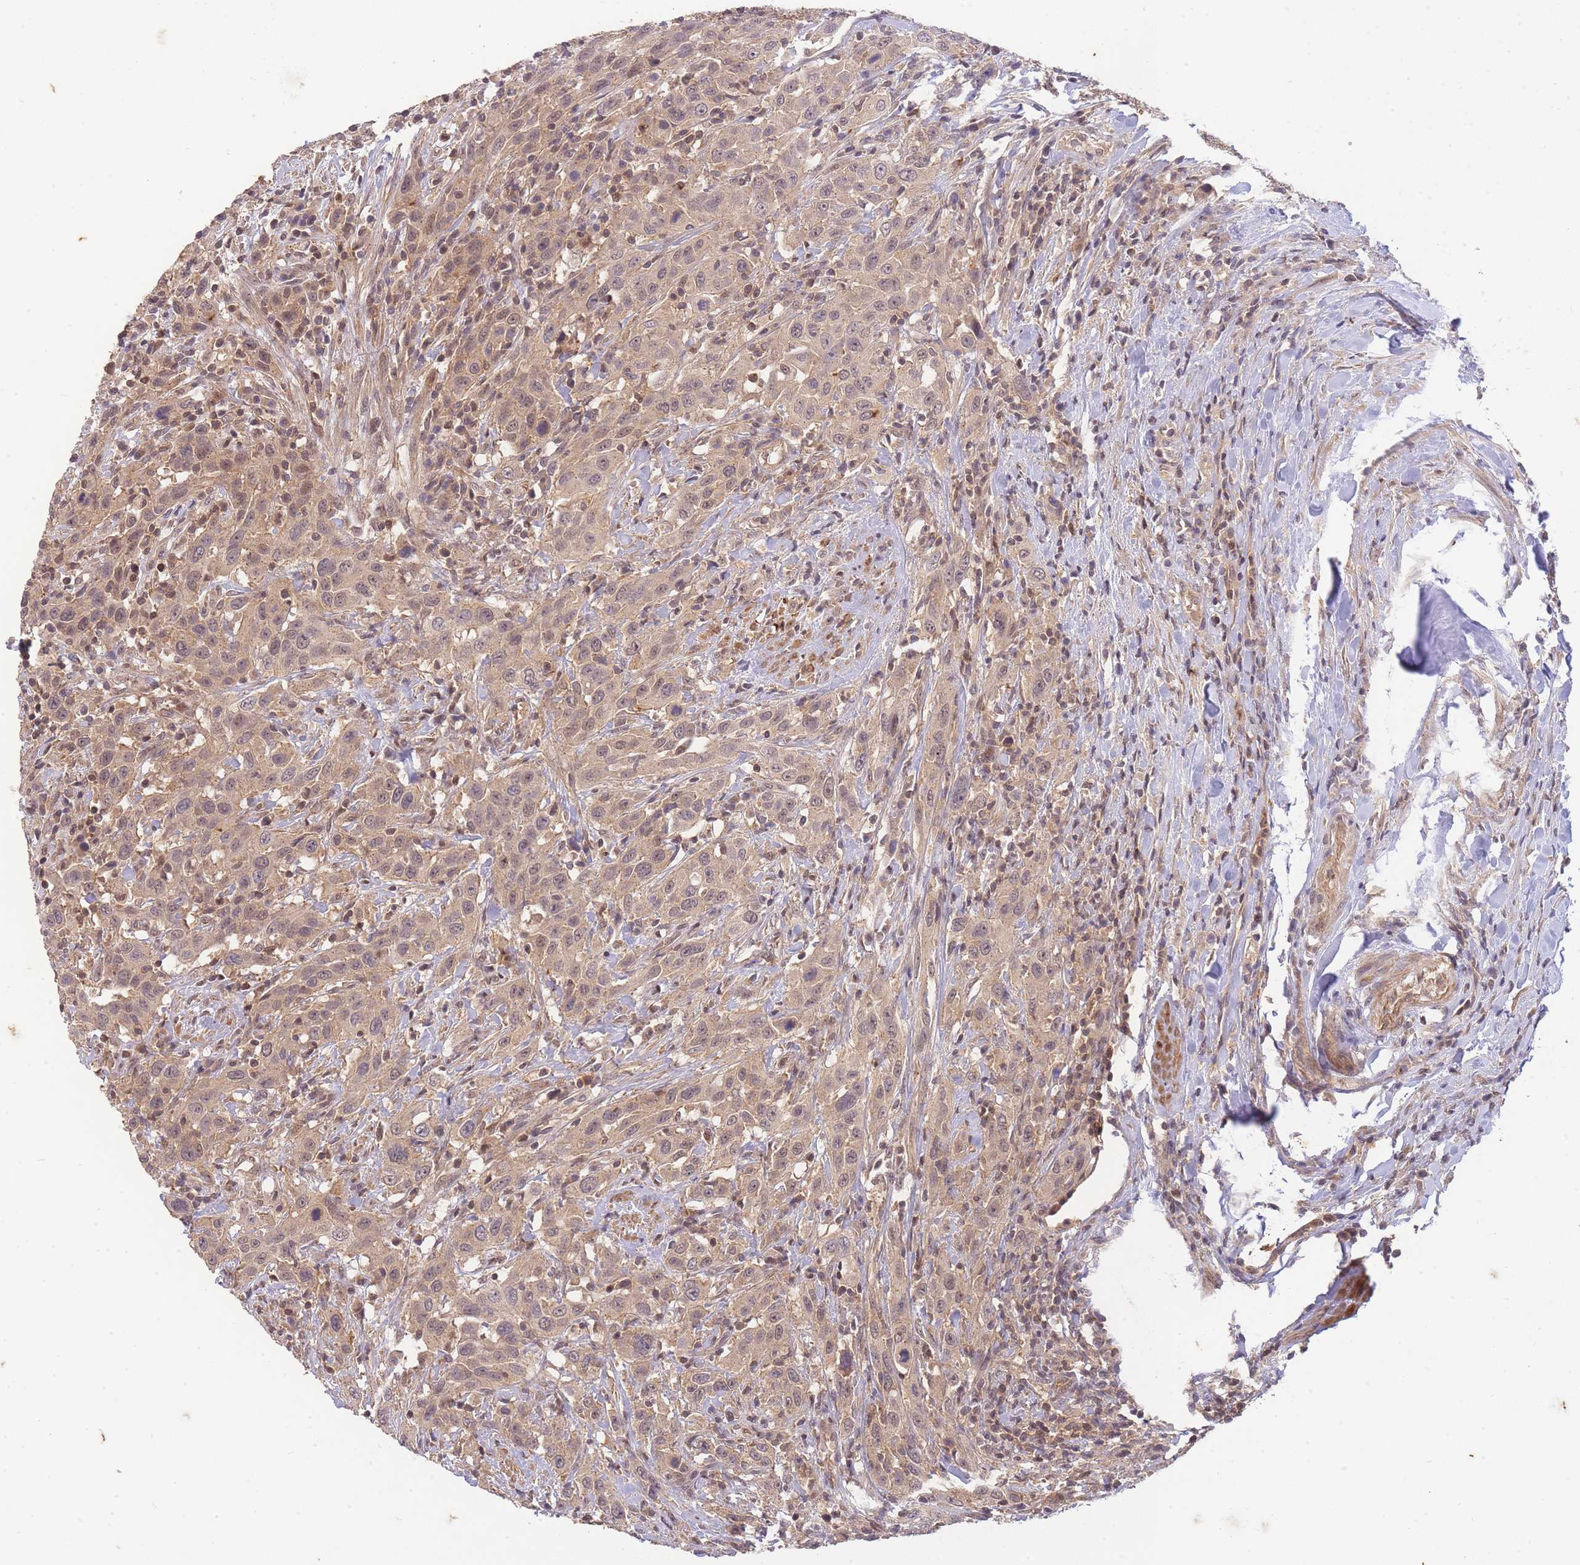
{"staining": {"intensity": "weak", "quantity": ">75%", "location": "cytoplasmic/membranous,nuclear"}, "tissue": "urothelial cancer", "cell_type": "Tumor cells", "image_type": "cancer", "snomed": [{"axis": "morphology", "description": "Urothelial carcinoma, High grade"}, {"axis": "topography", "description": "Urinary bladder"}], "caption": "Tumor cells exhibit low levels of weak cytoplasmic/membranous and nuclear positivity in about >75% of cells in human high-grade urothelial carcinoma. The staining was performed using DAB to visualize the protein expression in brown, while the nuclei were stained in blue with hematoxylin (Magnification: 20x).", "gene": "ST8SIA4", "patient": {"sex": "male", "age": 61}}